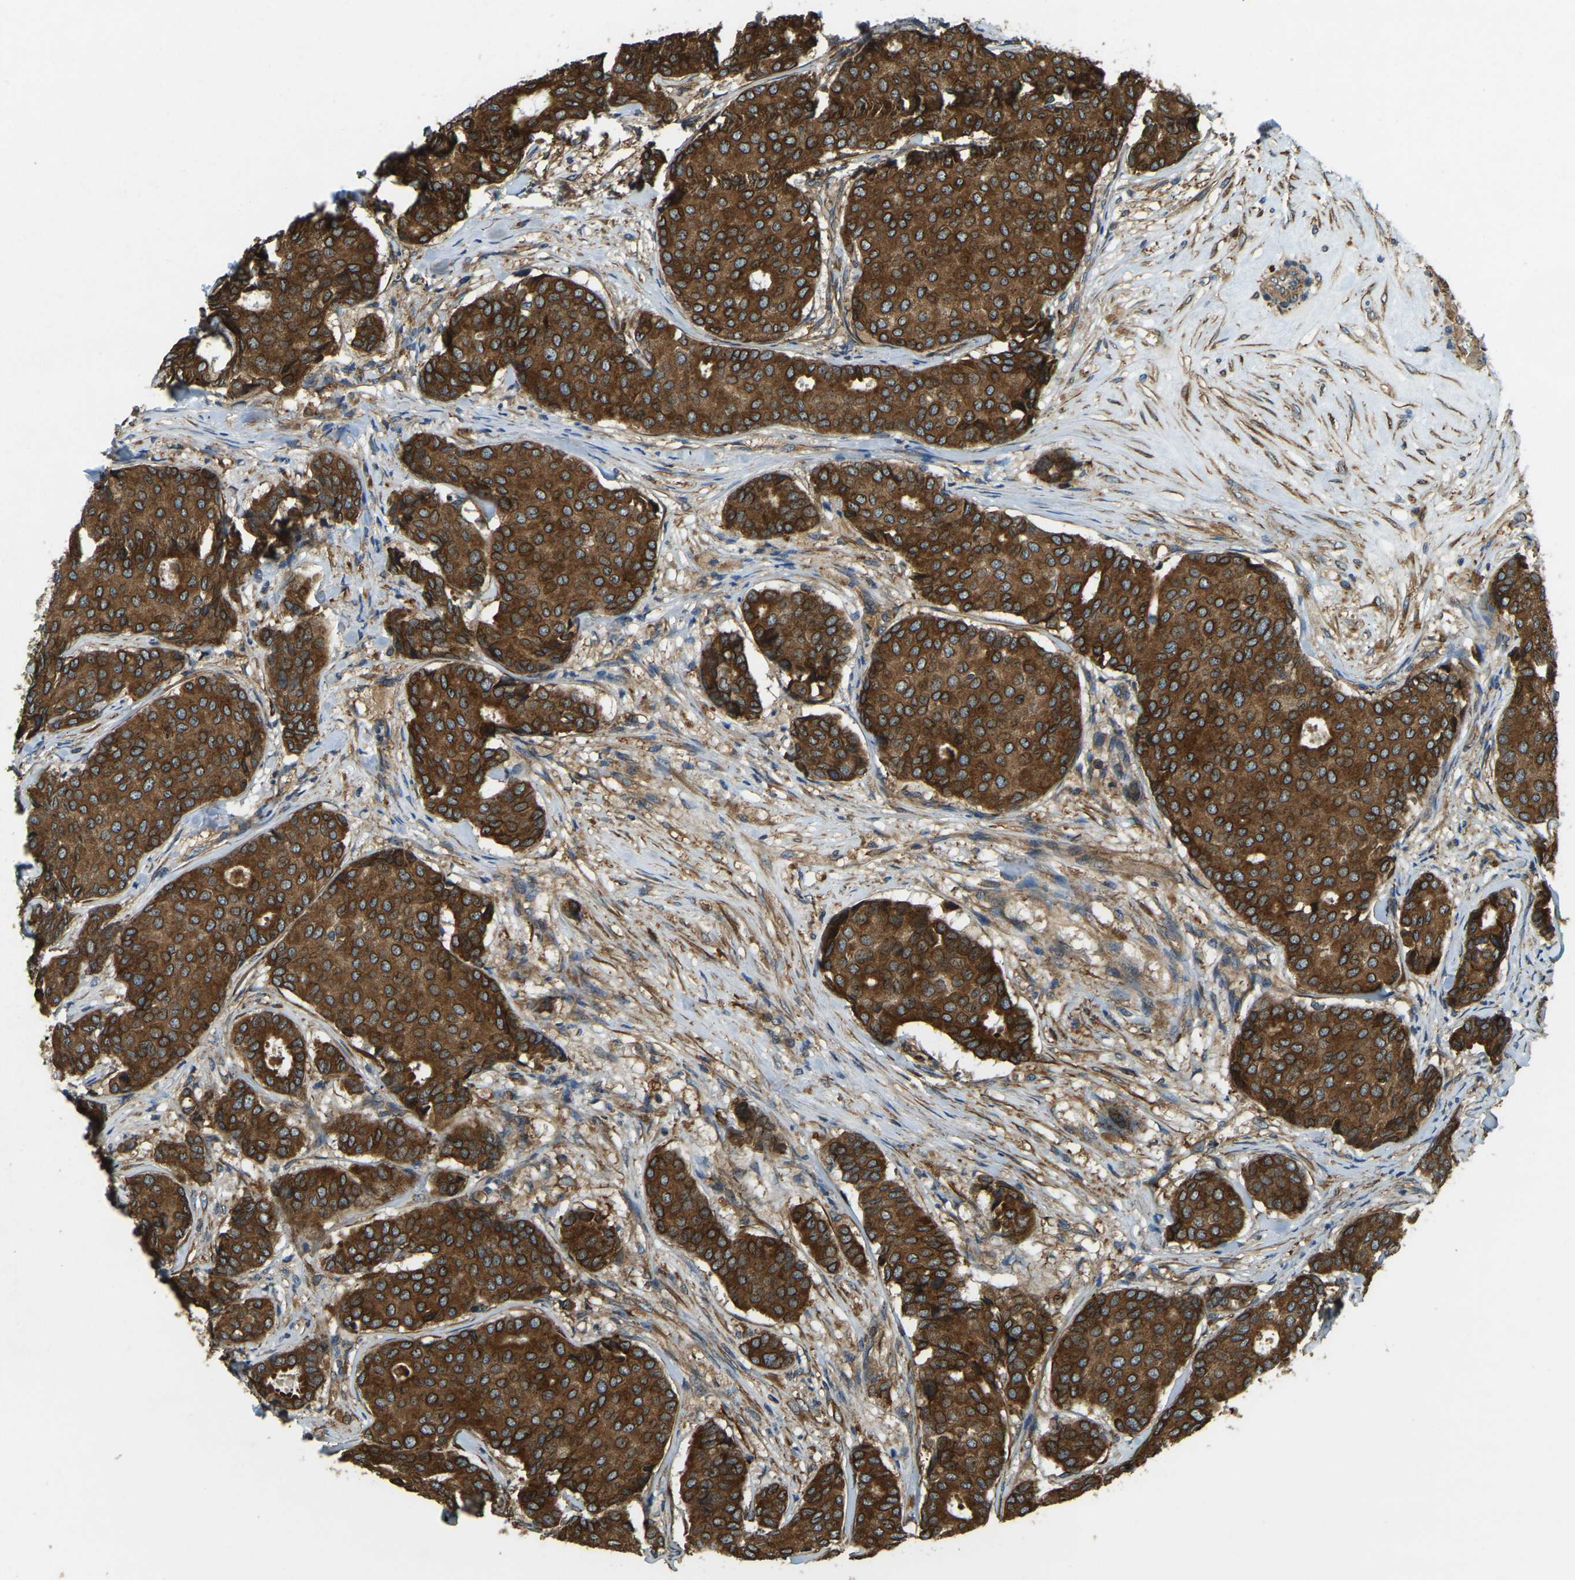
{"staining": {"intensity": "strong", "quantity": ">75%", "location": "cytoplasmic/membranous"}, "tissue": "breast cancer", "cell_type": "Tumor cells", "image_type": "cancer", "snomed": [{"axis": "morphology", "description": "Duct carcinoma"}, {"axis": "topography", "description": "Breast"}], "caption": "Infiltrating ductal carcinoma (breast) stained with immunohistochemistry reveals strong cytoplasmic/membranous staining in about >75% of tumor cells. The protein of interest is stained brown, and the nuclei are stained in blue (DAB IHC with brightfield microscopy, high magnification).", "gene": "ERGIC1", "patient": {"sex": "female", "age": 75}}